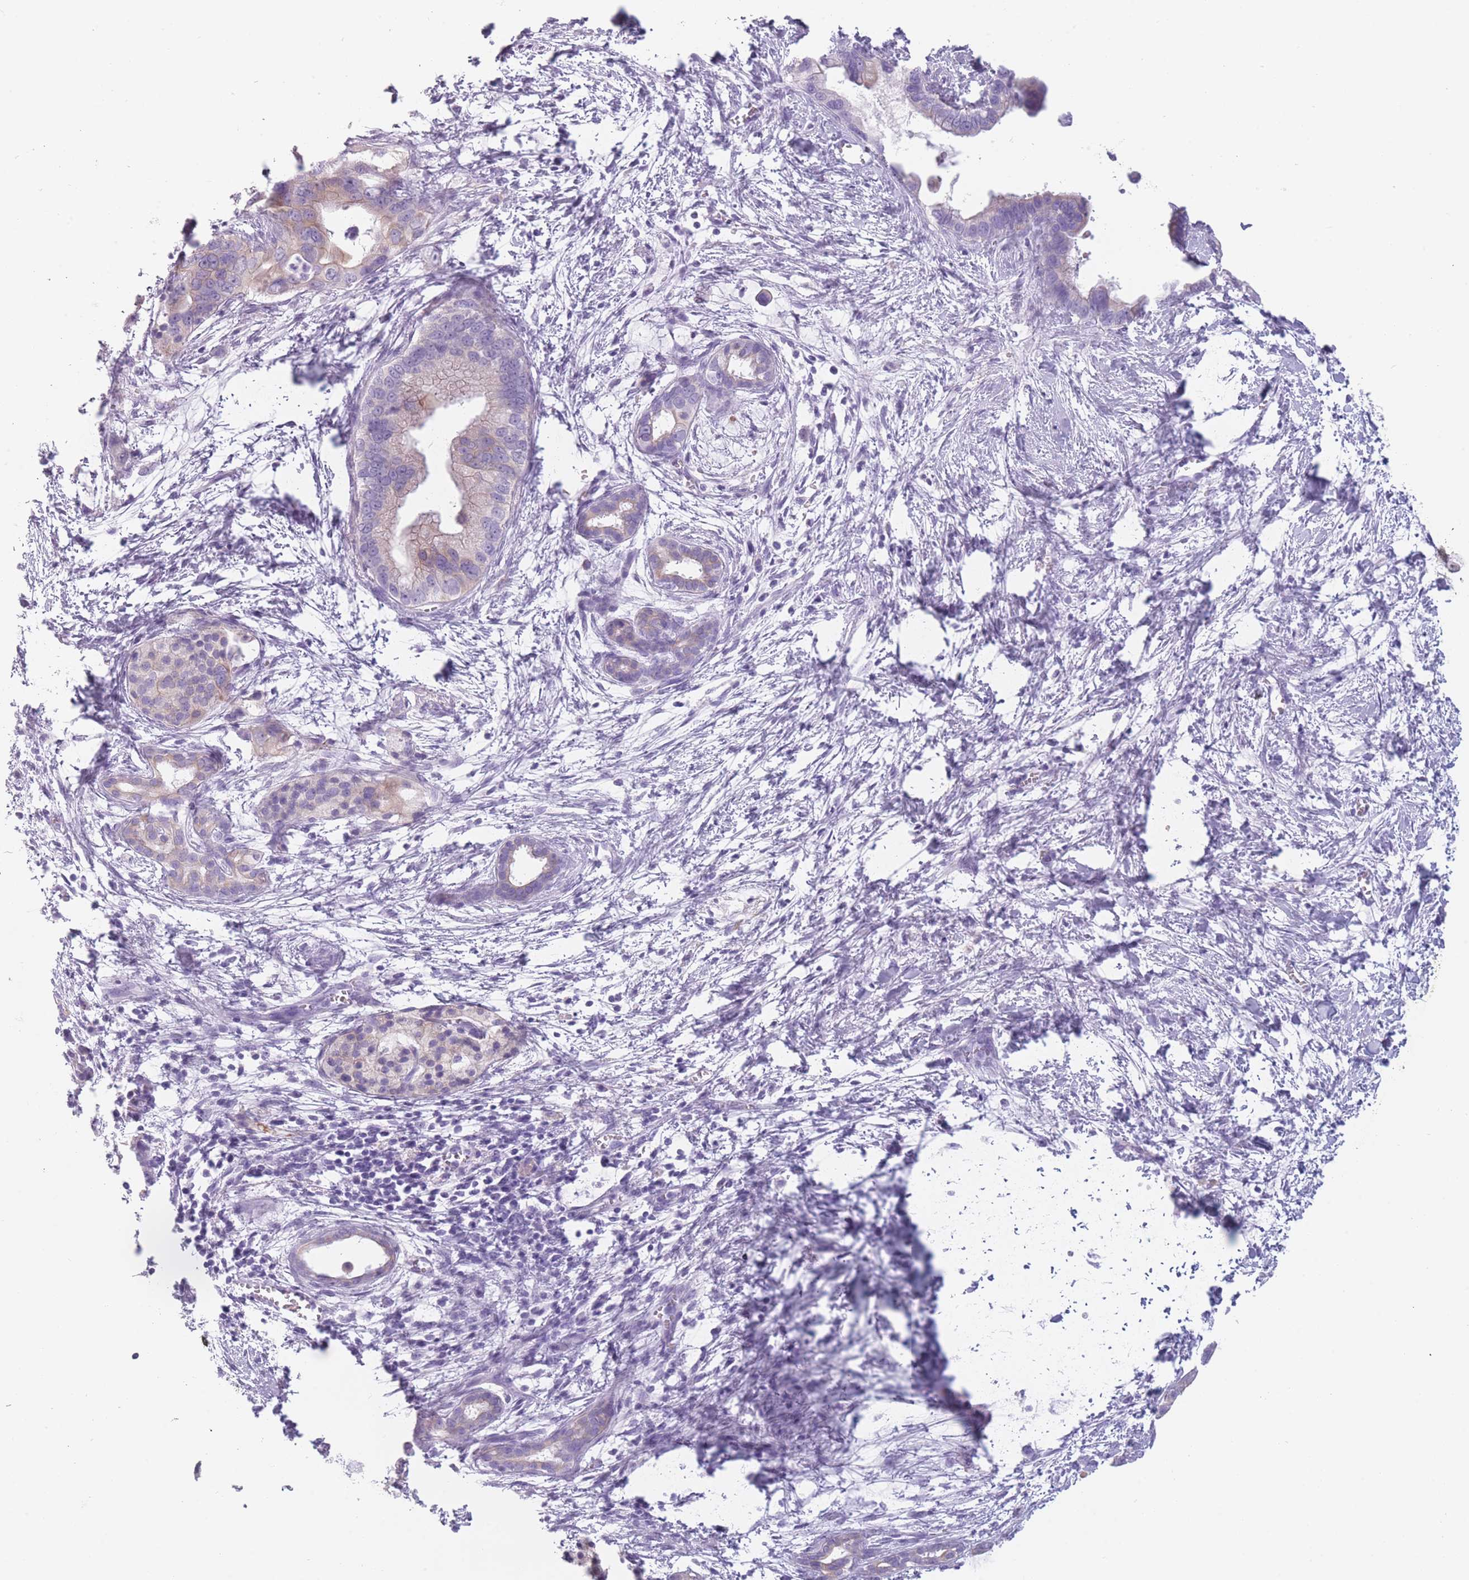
{"staining": {"intensity": "moderate", "quantity": "<25%", "location": "cytoplasmic/membranous"}, "tissue": "pancreatic cancer", "cell_type": "Tumor cells", "image_type": "cancer", "snomed": [{"axis": "morphology", "description": "Adenocarcinoma, NOS"}, {"axis": "topography", "description": "Pancreas"}], "caption": "Adenocarcinoma (pancreatic) tissue shows moderate cytoplasmic/membranous expression in about <25% of tumor cells, visualized by immunohistochemistry. (IHC, brightfield microscopy, high magnification).", "gene": "PPFIA3", "patient": {"sex": "male", "age": 61}}